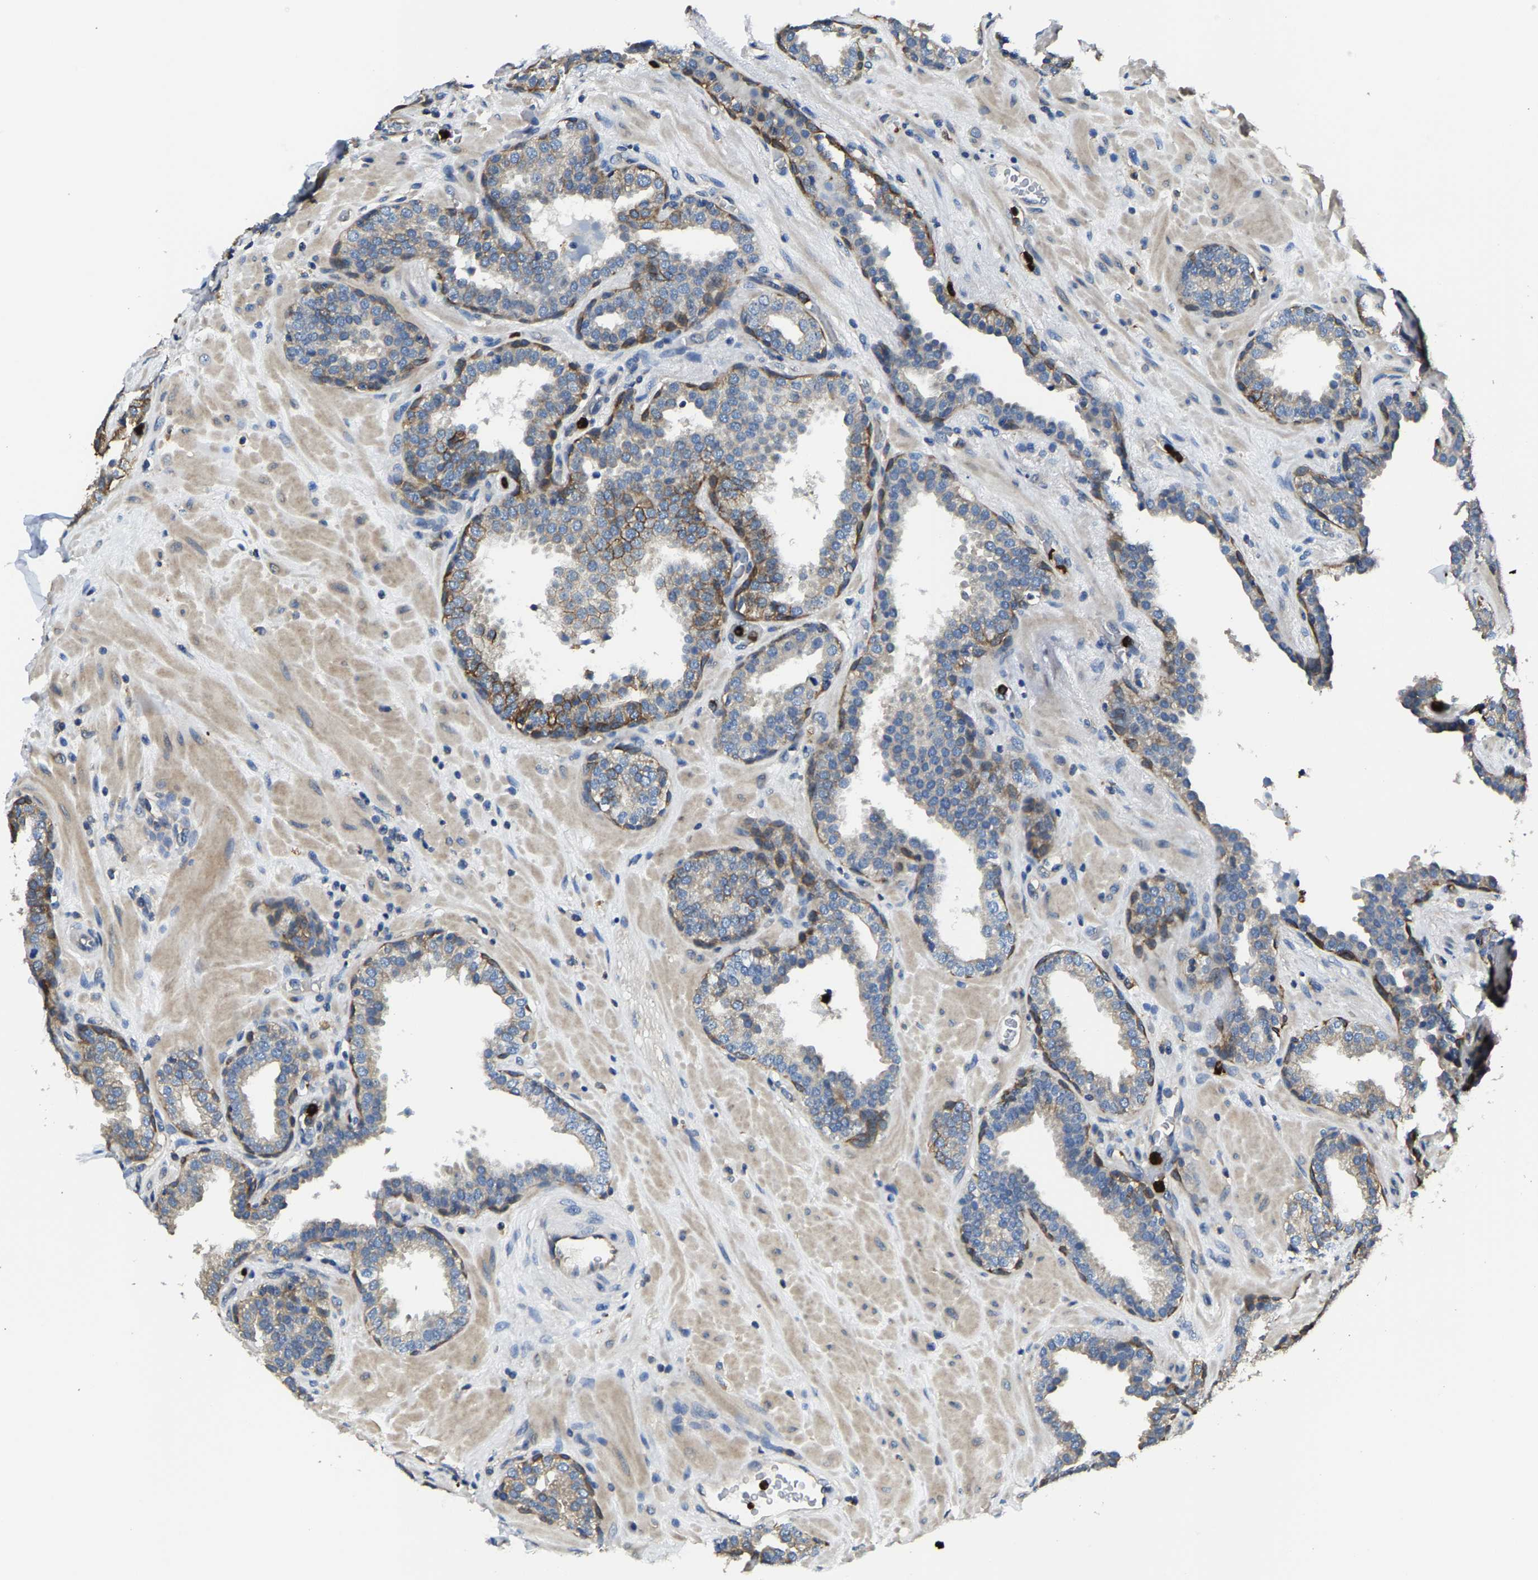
{"staining": {"intensity": "moderate", "quantity": "25%-75%", "location": "cytoplasmic/membranous"}, "tissue": "prostate", "cell_type": "Glandular cells", "image_type": "normal", "snomed": [{"axis": "morphology", "description": "Normal tissue, NOS"}, {"axis": "topography", "description": "Prostate"}], "caption": "Immunohistochemistry (IHC) image of benign prostate: prostate stained using immunohistochemistry (IHC) displays medium levels of moderate protein expression localized specifically in the cytoplasmic/membranous of glandular cells, appearing as a cytoplasmic/membranous brown color.", "gene": "TRAF6", "patient": {"sex": "male", "age": 51}}